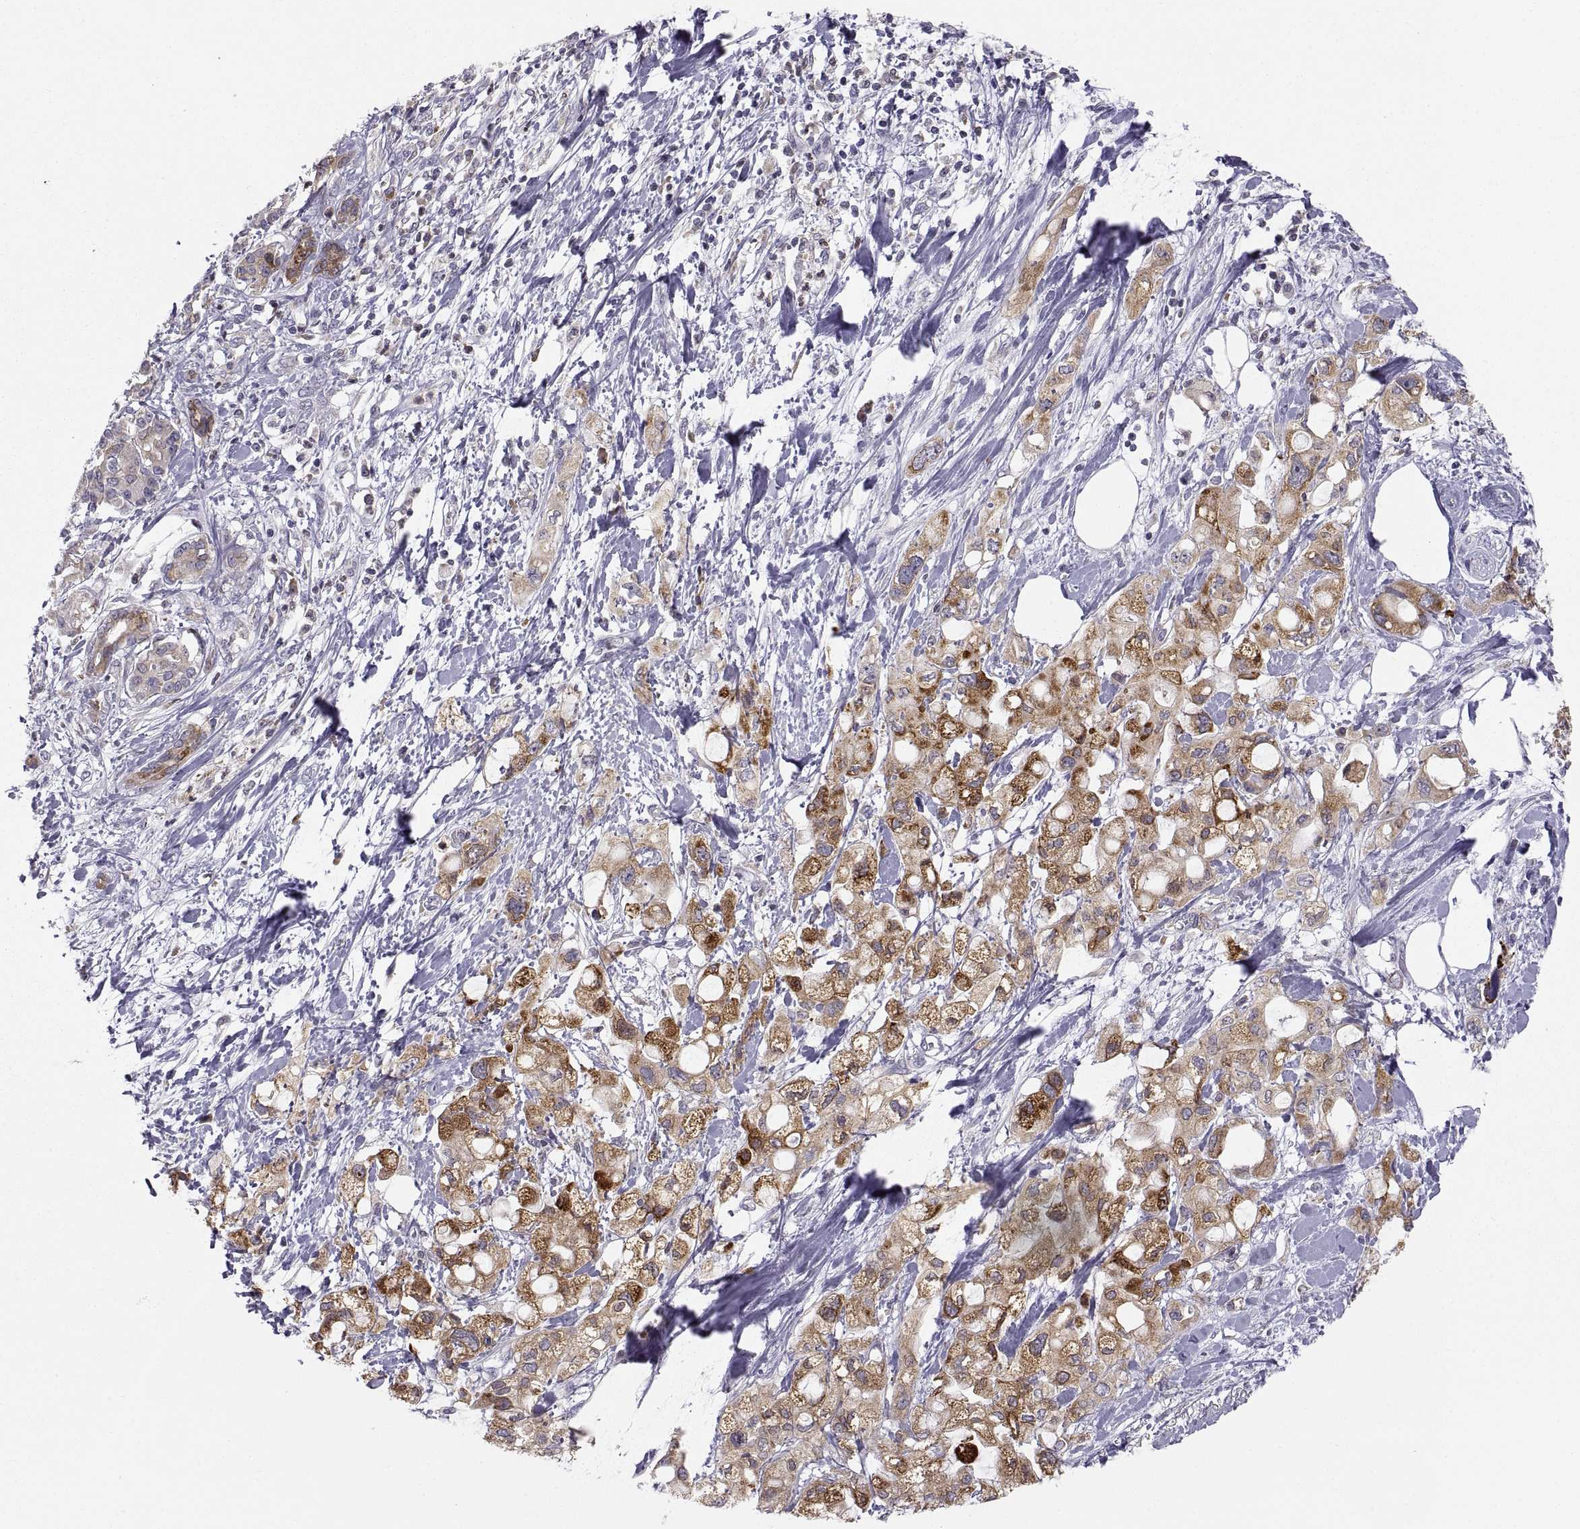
{"staining": {"intensity": "strong", "quantity": "25%-75%", "location": "cytoplasmic/membranous"}, "tissue": "pancreatic cancer", "cell_type": "Tumor cells", "image_type": "cancer", "snomed": [{"axis": "morphology", "description": "Adenocarcinoma, NOS"}, {"axis": "topography", "description": "Pancreas"}], "caption": "Protein analysis of pancreatic cancer (adenocarcinoma) tissue demonstrates strong cytoplasmic/membranous staining in approximately 25%-75% of tumor cells.", "gene": "ERO1A", "patient": {"sex": "female", "age": 56}}